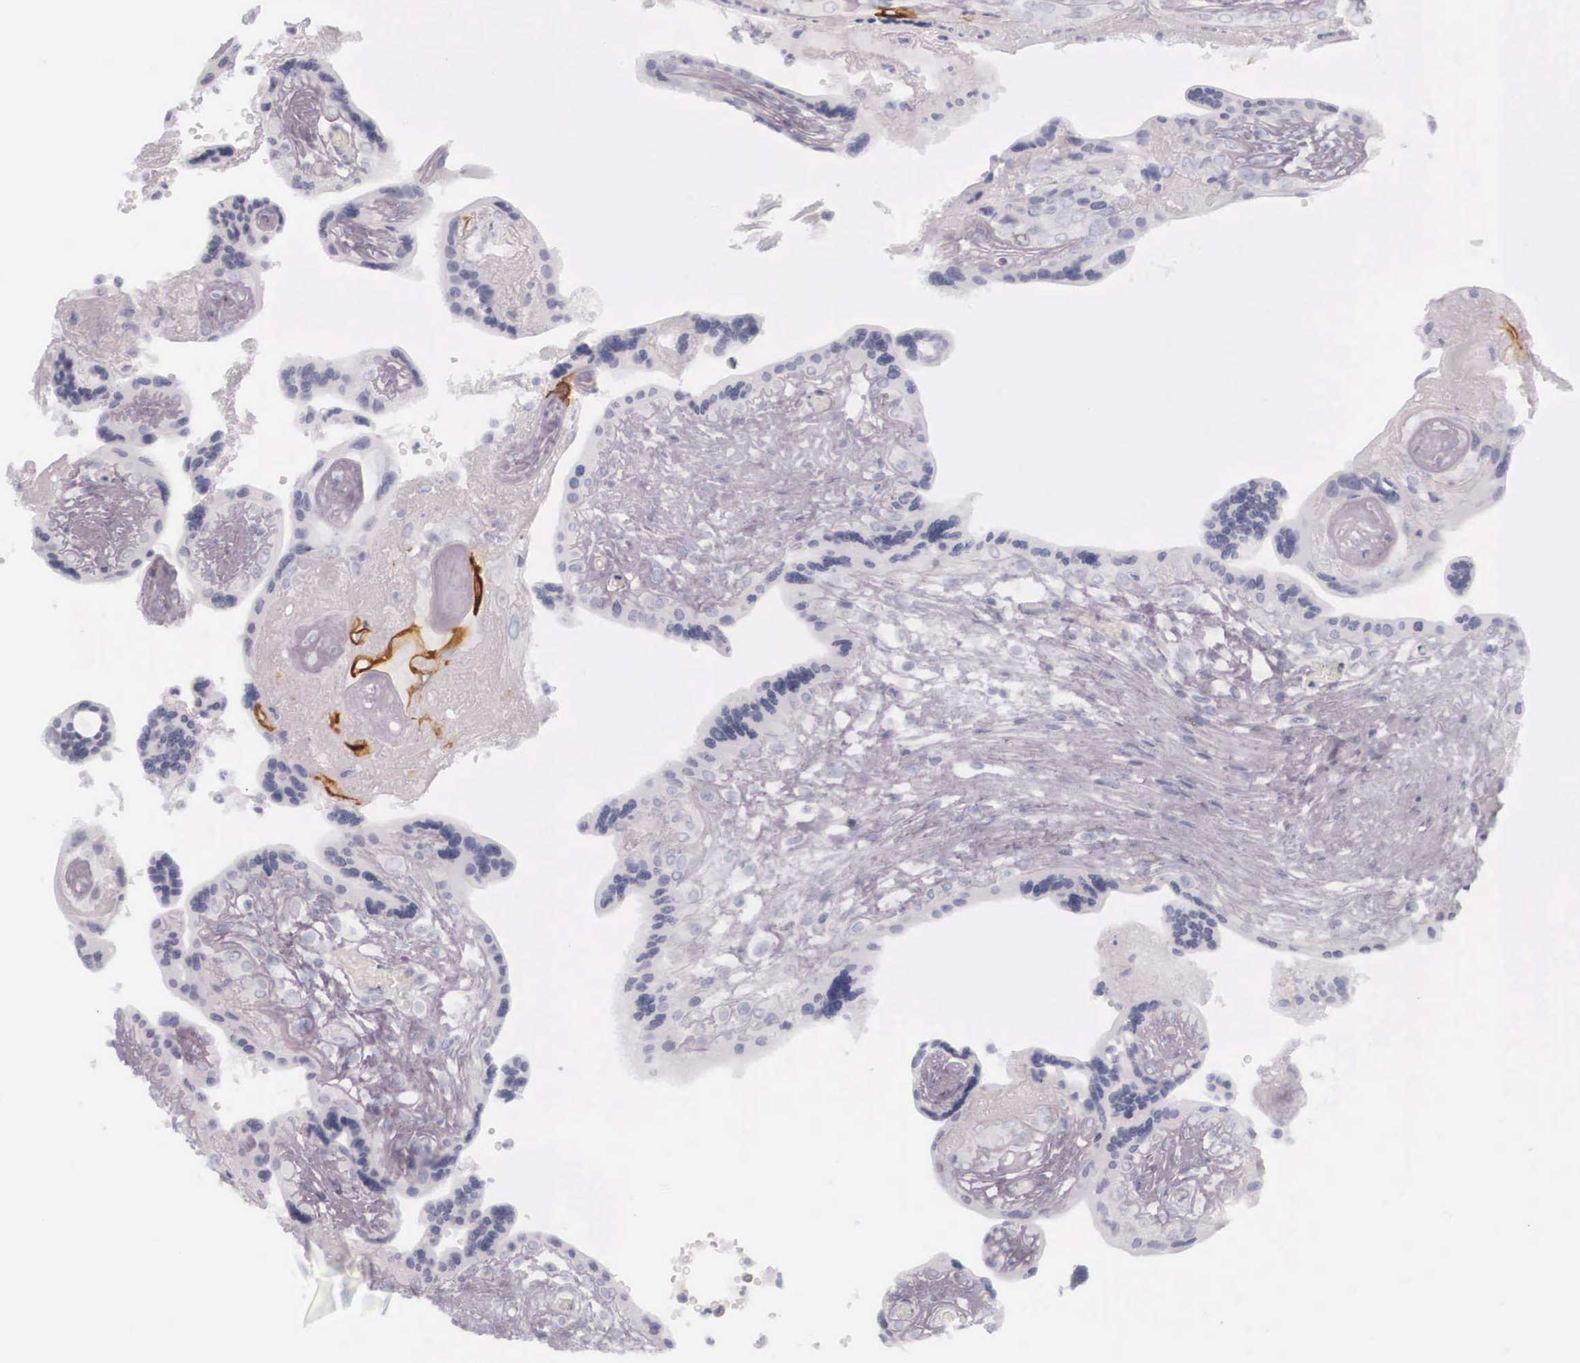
{"staining": {"intensity": "negative", "quantity": "none", "location": "none"}, "tissue": "placenta", "cell_type": "Decidual cells", "image_type": "normal", "snomed": [{"axis": "morphology", "description": "Normal tissue, NOS"}, {"axis": "topography", "description": "Placenta"}], "caption": "This micrograph is of unremarkable placenta stained with IHC to label a protein in brown with the nuclei are counter-stained blue. There is no staining in decidual cells.", "gene": "KRT14", "patient": {"sex": "female", "age": 24}}